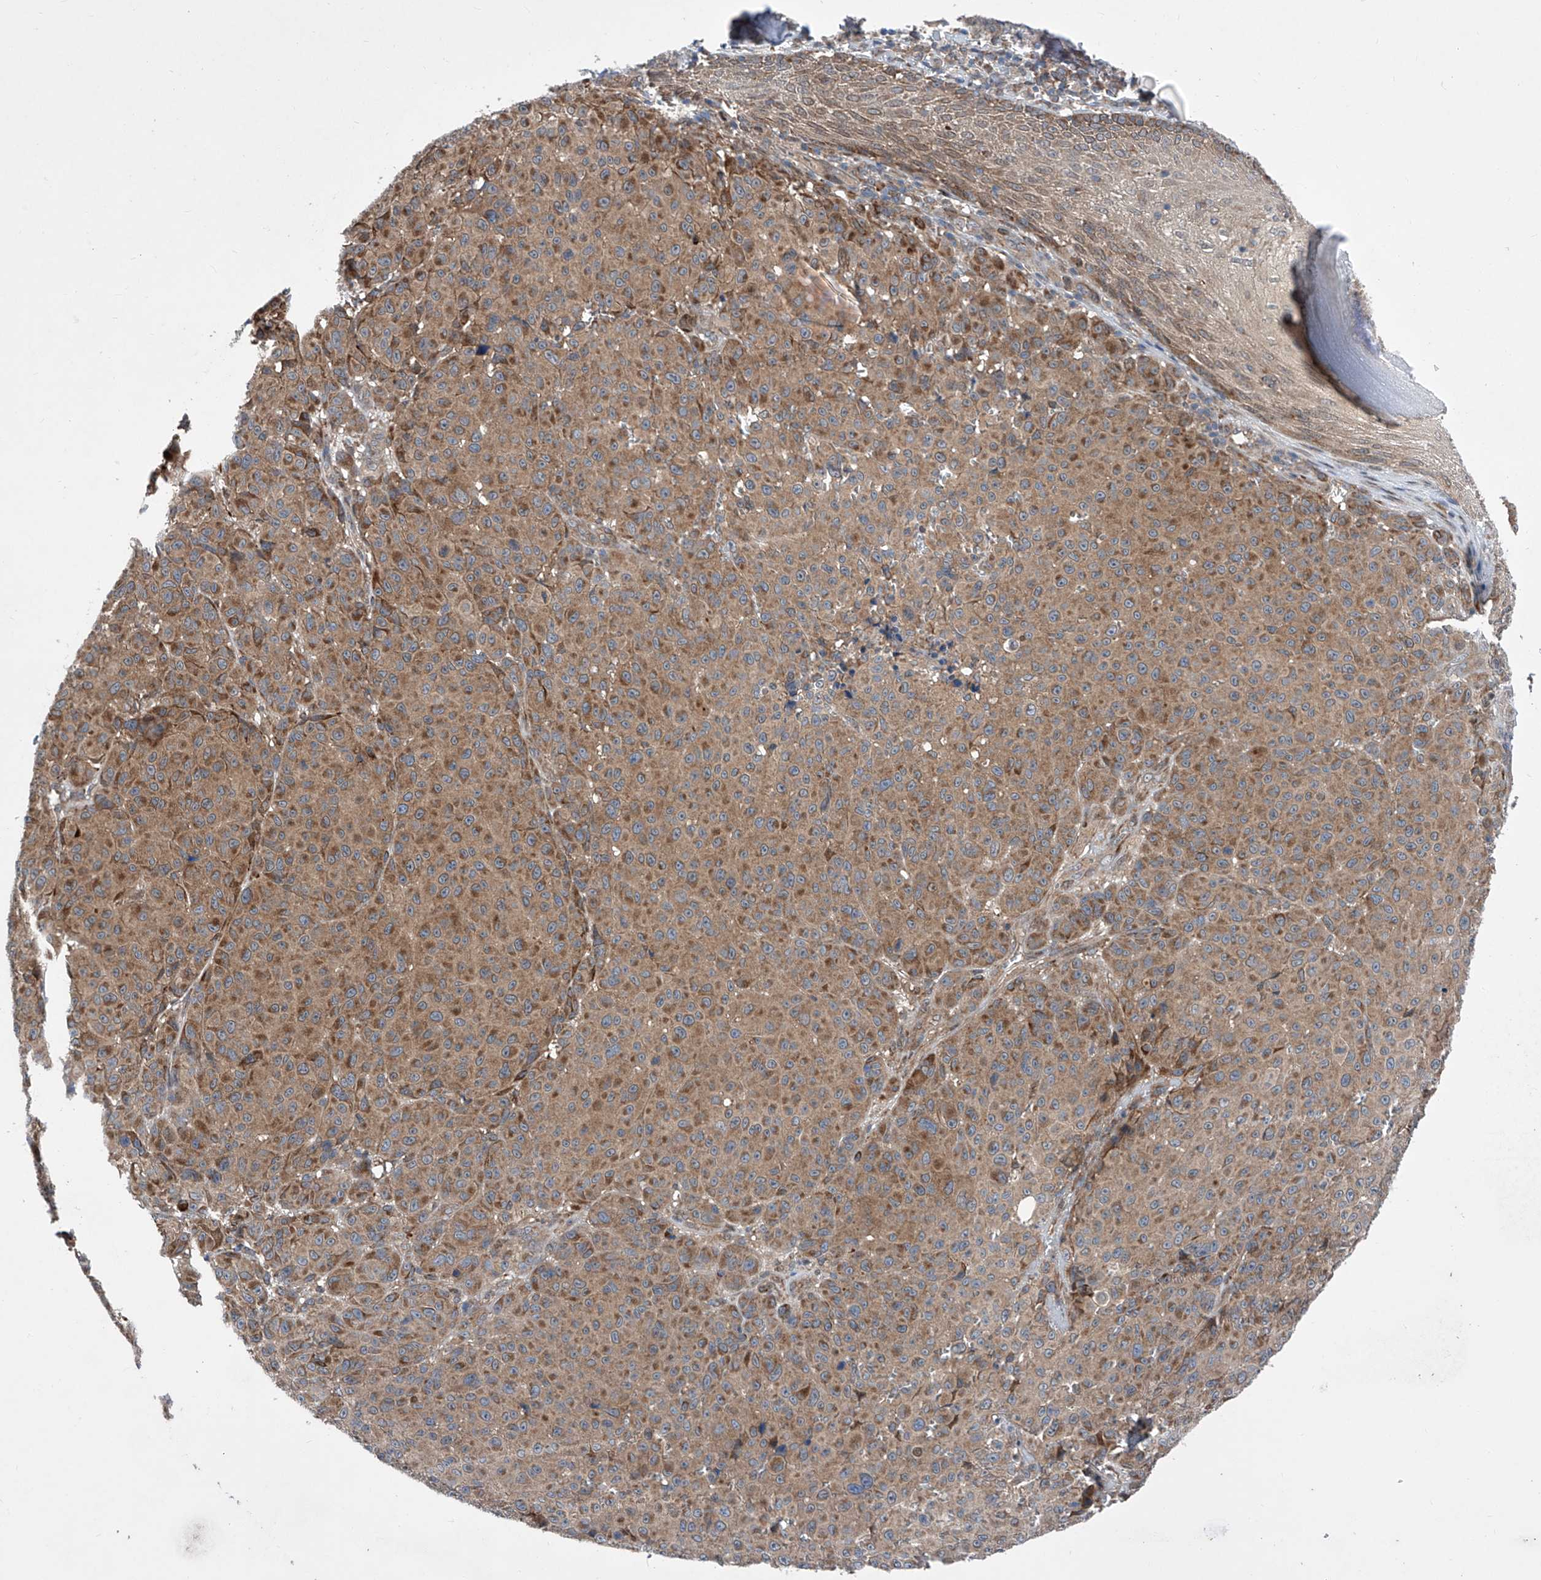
{"staining": {"intensity": "moderate", "quantity": ">75%", "location": "cytoplasmic/membranous"}, "tissue": "melanoma", "cell_type": "Tumor cells", "image_type": "cancer", "snomed": [{"axis": "morphology", "description": "Malignant melanoma, NOS"}, {"axis": "topography", "description": "Skin"}], "caption": "Malignant melanoma stained for a protein (brown) displays moderate cytoplasmic/membranous positive positivity in about >75% of tumor cells.", "gene": "KTI12", "patient": {"sex": "male", "age": 73}}